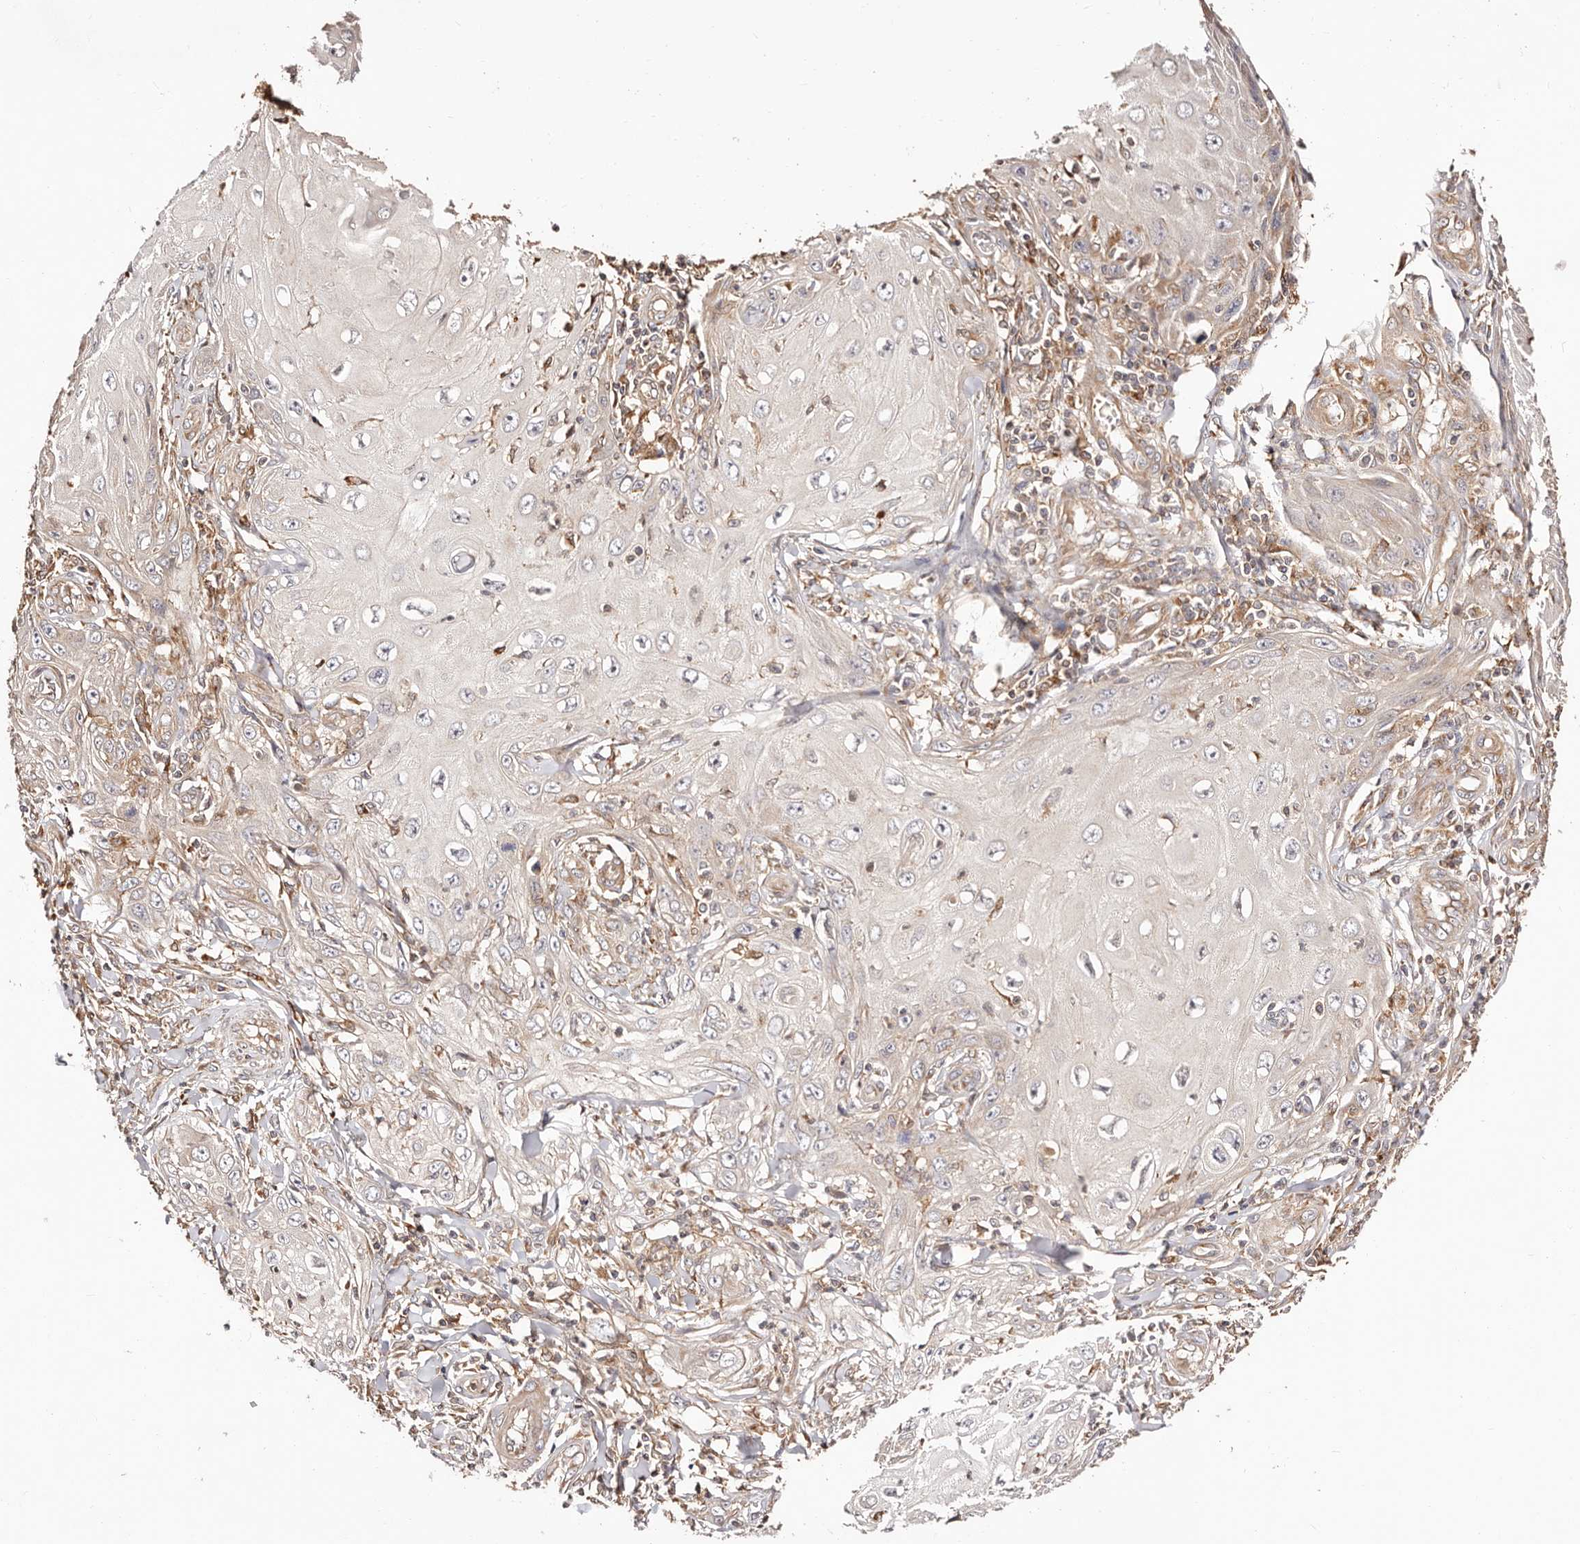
{"staining": {"intensity": "negative", "quantity": "none", "location": "none"}, "tissue": "skin cancer", "cell_type": "Tumor cells", "image_type": "cancer", "snomed": [{"axis": "morphology", "description": "Squamous cell carcinoma, NOS"}, {"axis": "topography", "description": "Skin"}], "caption": "DAB (3,3'-diaminobenzidine) immunohistochemical staining of skin squamous cell carcinoma displays no significant staining in tumor cells.", "gene": "MAPK1", "patient": {"sex": "female", "age": 73}}